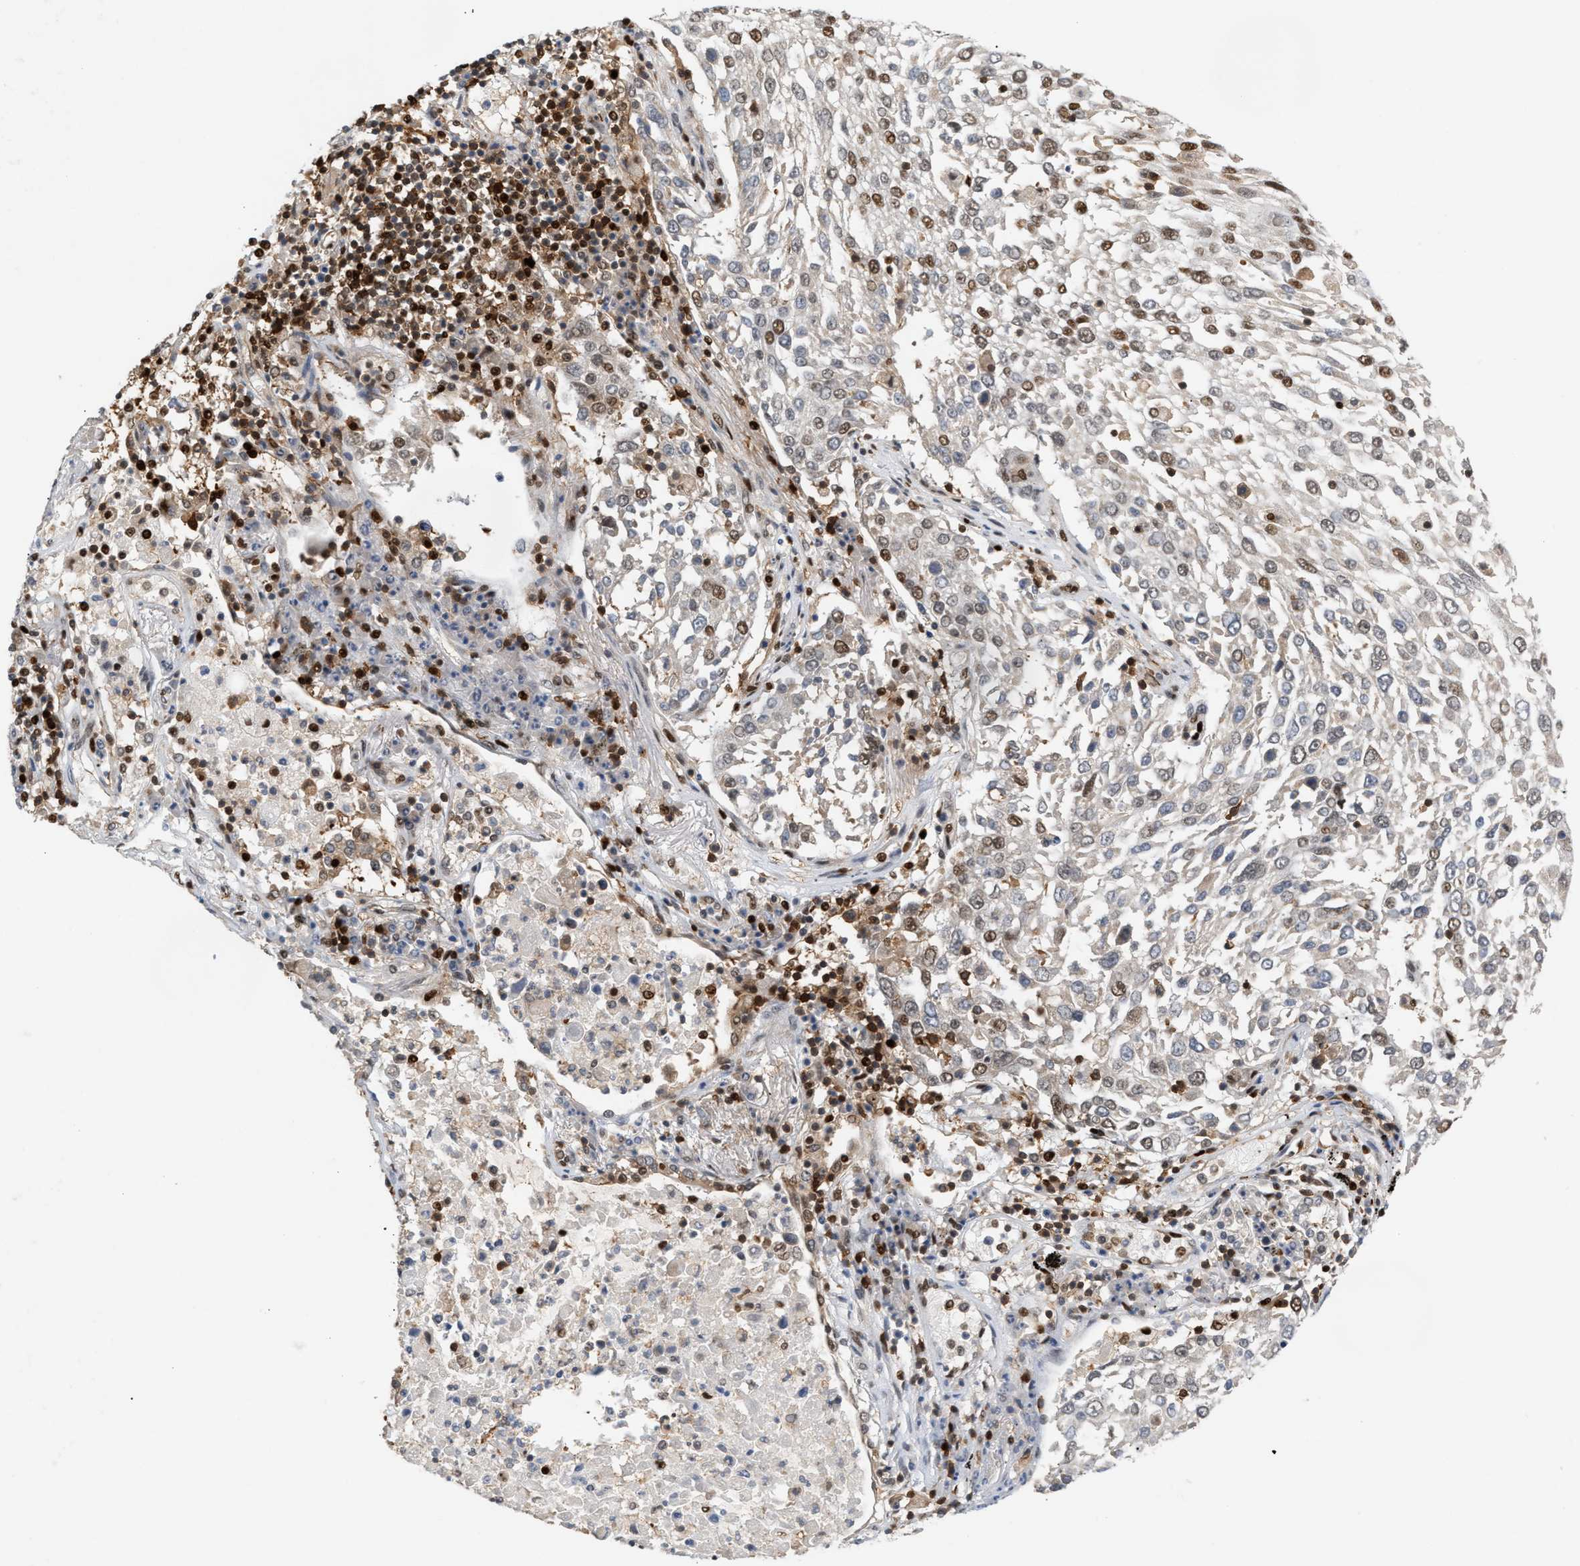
{"staining": {"intensity": "moderate", "quantity": "<25%", "location": "nuclear"}, "tissue": "lung cancer", "cell_type": "Tumor cells", "image_type": "cancer", "snomed": [{"axis": "morphology", "description": "Squamous cell carcinoma, NOS"}, {"axis": "topography", "description": "Lung"}], "caption": "Moderate nuclear protein staining is identified in approximately <25% of tumor cells in lung cancer. Ihc stains the protein of interest in brown and the nuclei are stained blue.", "gene": "RNASEK-C17orf49", "patient": {"sex": "male", "age": 65}}